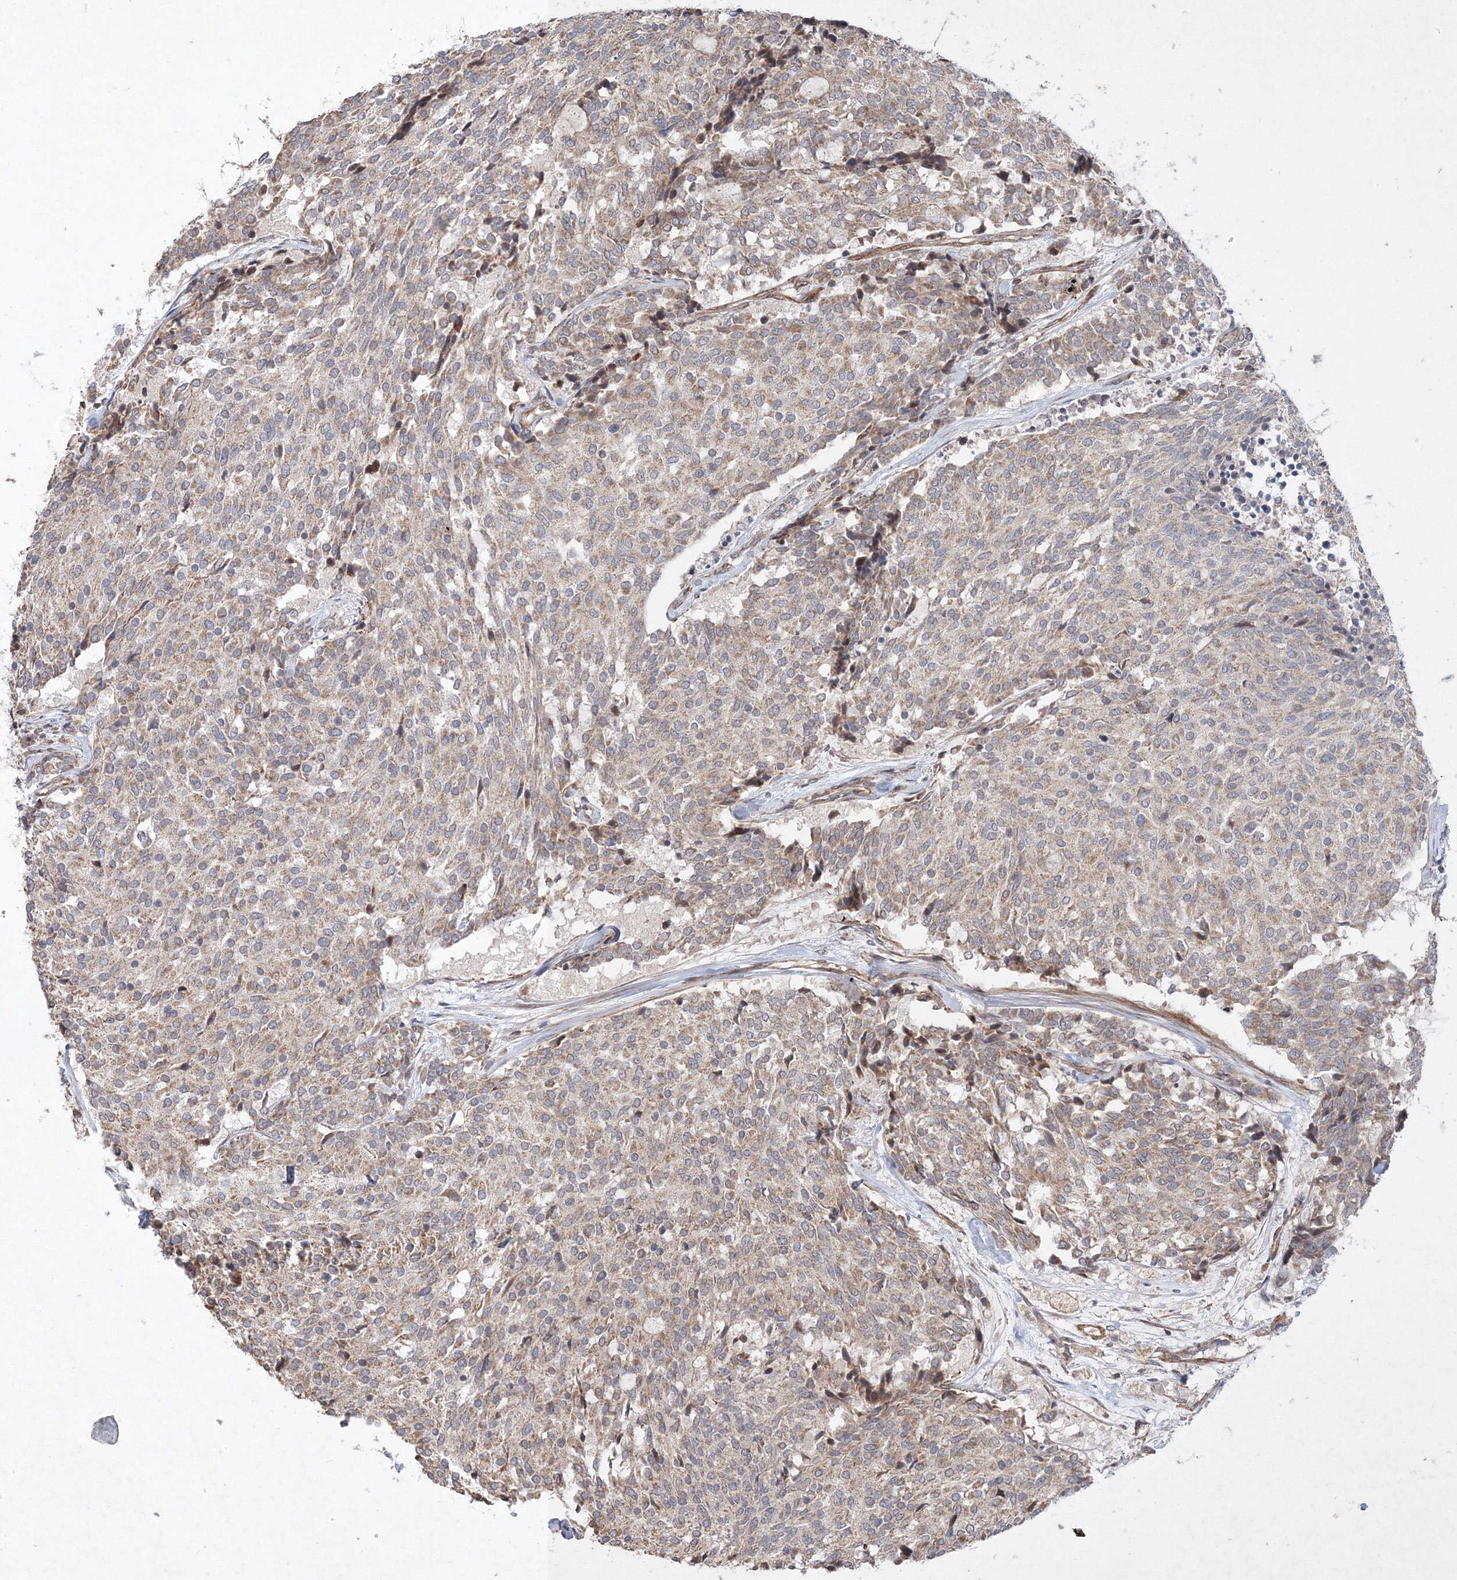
{"staining": {"intensity": "weak", "quantity": ">75%", "location": "cytoplasmic/membranous"}, "tissue": "carcinoid", "cell_type": "Tumor cells", "image_type": "cancer", "snomed": [{"axis": "morphology", "description": "Carcinoid, malignant, NOS"}, {"axis": "topography", "description": "Pancreas"}], "caption": "A histopathology image of human carcinoid stained for a protein displays weak cytoplasmic/membranous brown staining in tumor cells.", "gene": "NOA1", "patient": {"sex": "female", "age": 54}}